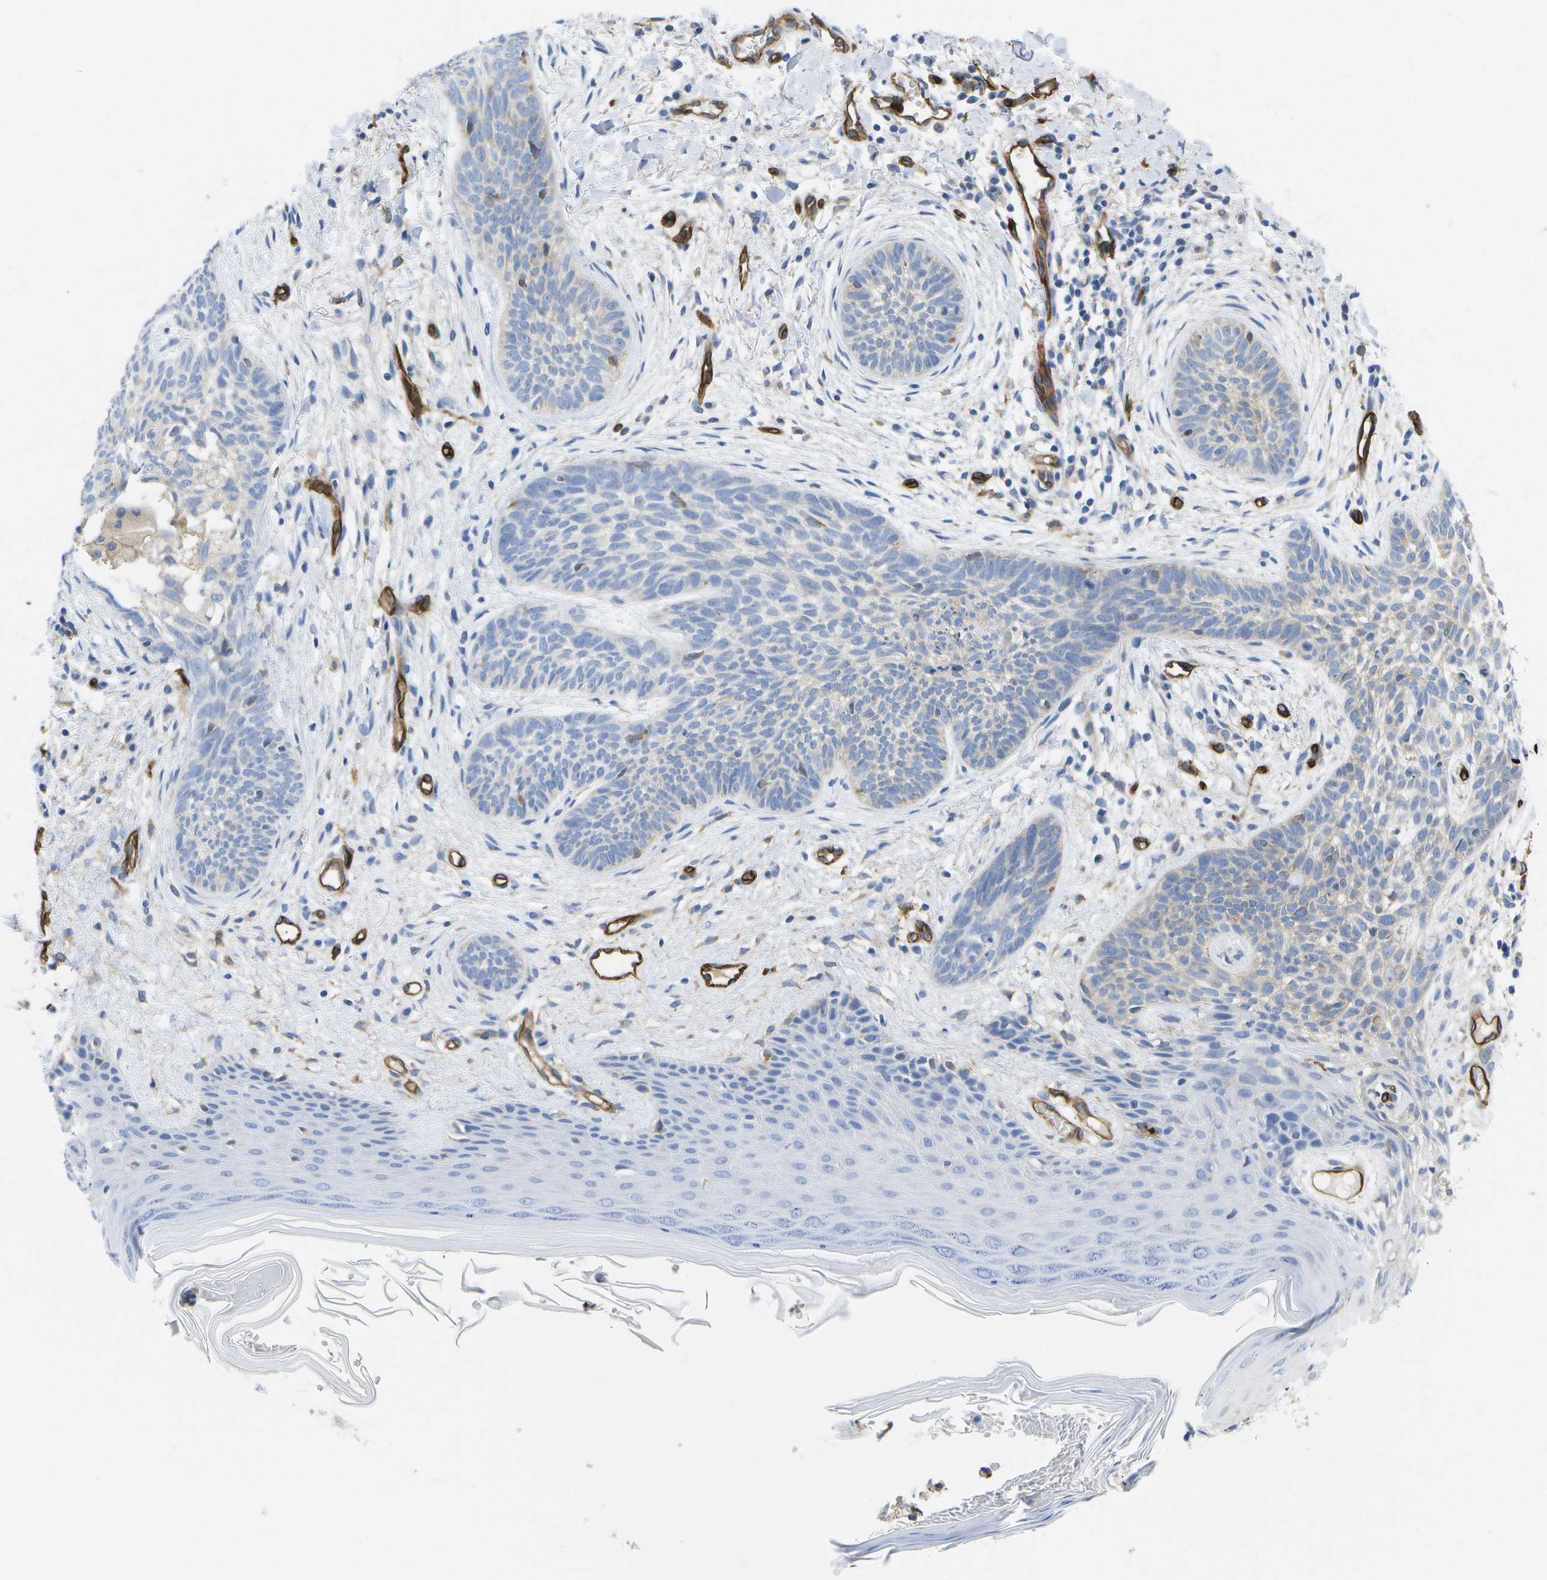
{"staining": {"intensity": "negative", "quantity": "none", "location": "none"}, "tissue": "skin cancer", "cell_type": "Tumor cells", "image_type": "cancer", "snomed": [{"axis": "morphology", "description": "Basal cell carcinoma"}, {"axis": "topography", "description": "Skin"}], "caption": "Immunohistochemistry (IHC) histopathology image of neoplastic tissue: skin basal cell carcinoma stained with DAB (3,3'-diaminobenzidine) exhibits no significant protein staining in tumor cells.", "gene": "DYSF", "patient": {"sex": "female", "age": 59}}